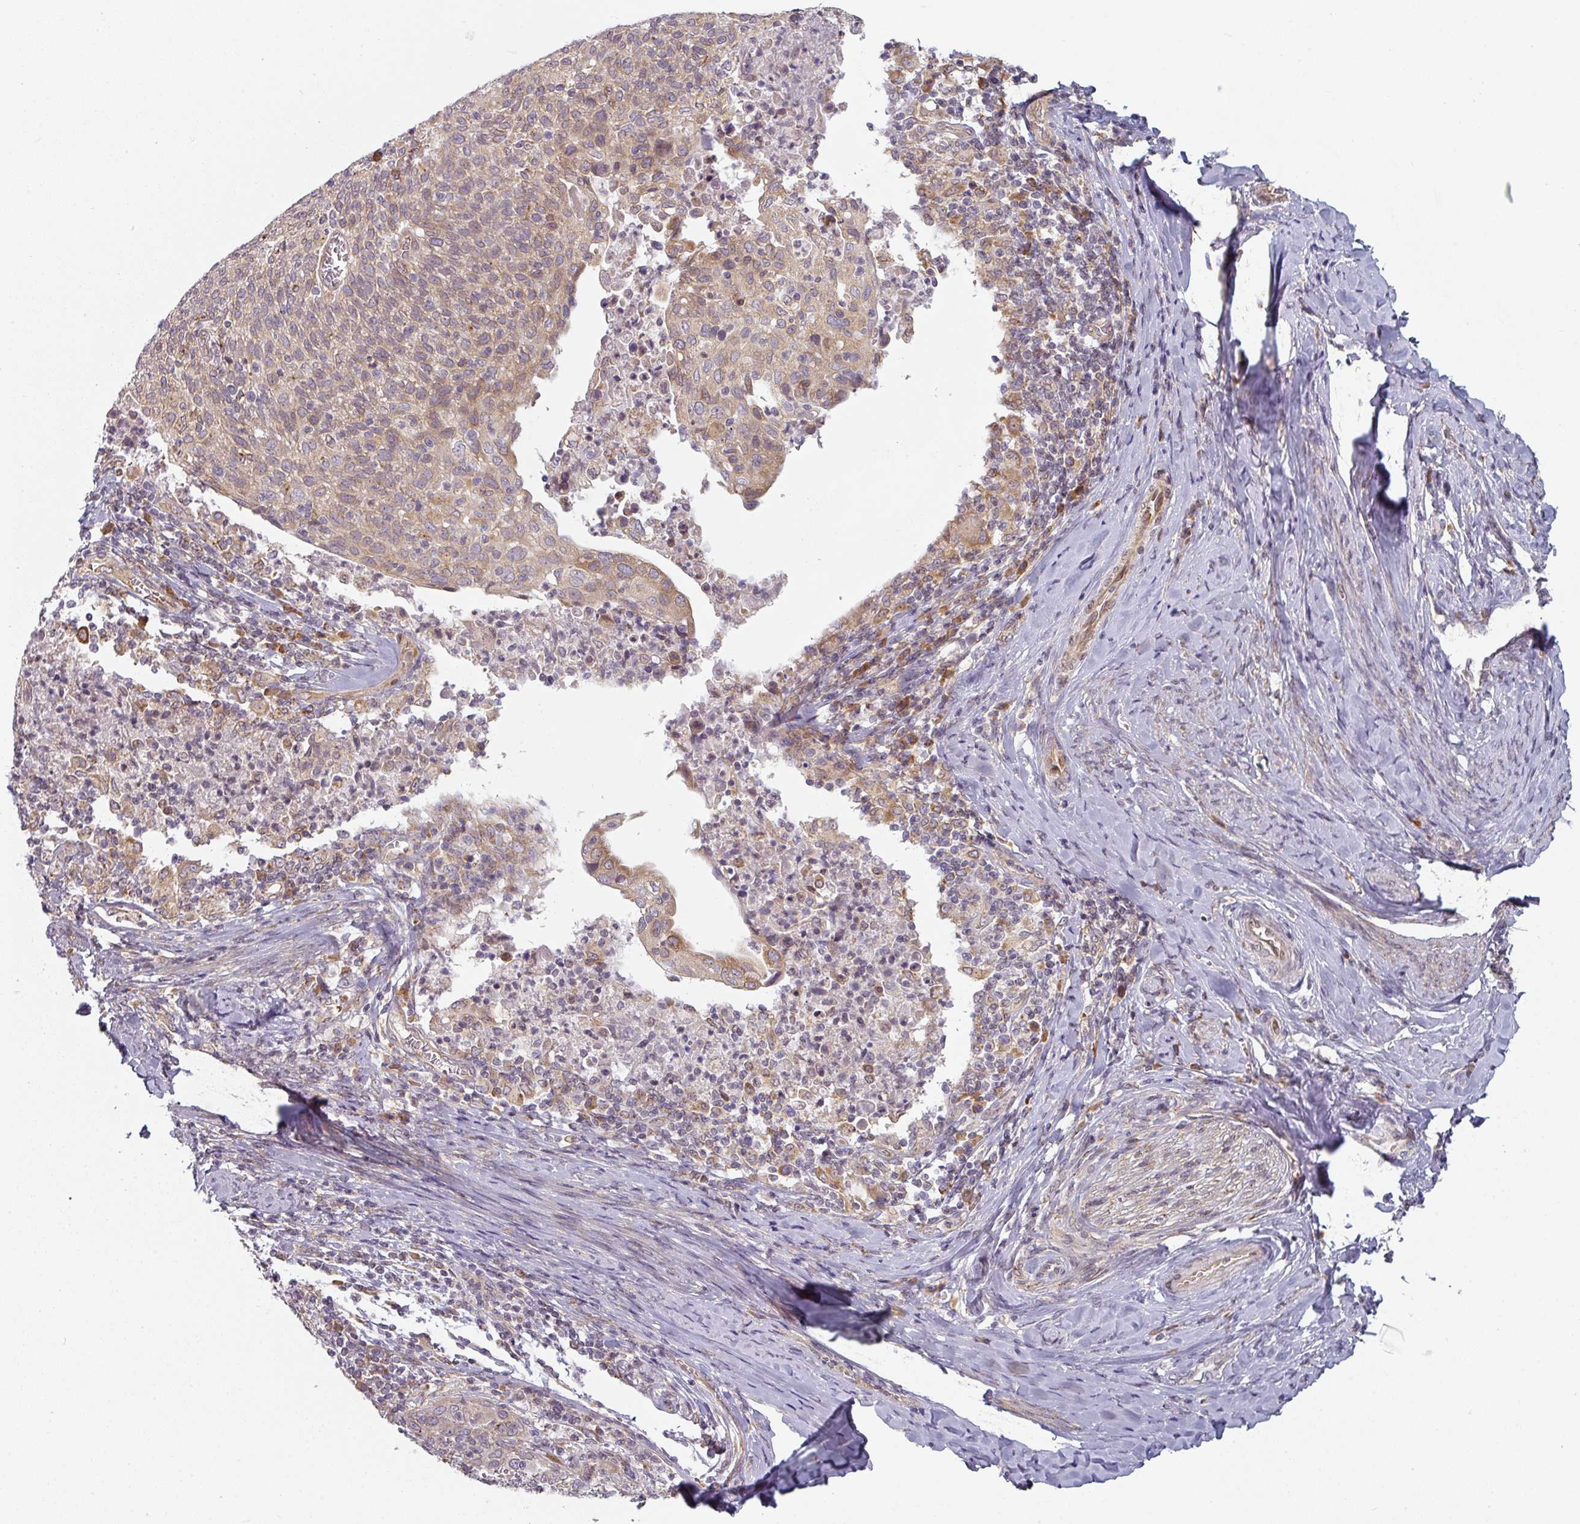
{"staining": {"intensity": "weak", "quantity": "25%-75%", "location": "cytoplasmic/membranous"}, "tissue": "cervical cancer", "cell_type": "Tumor cells", "image_type": "cancer", "snomed": [{"axis": "morphology", "description": "Squamous cell carcinoma, NOS"}, {"axis": "topography", "description": "Cervix"}], "caption": "A histopathology image of human cervical squamous cell carcinoma stained for a protein displays weak cytoplasmic/membranous brown staining in tumor cells.", "gene": "TAPT1", "patient": {"sex": "female", "age": 52}}